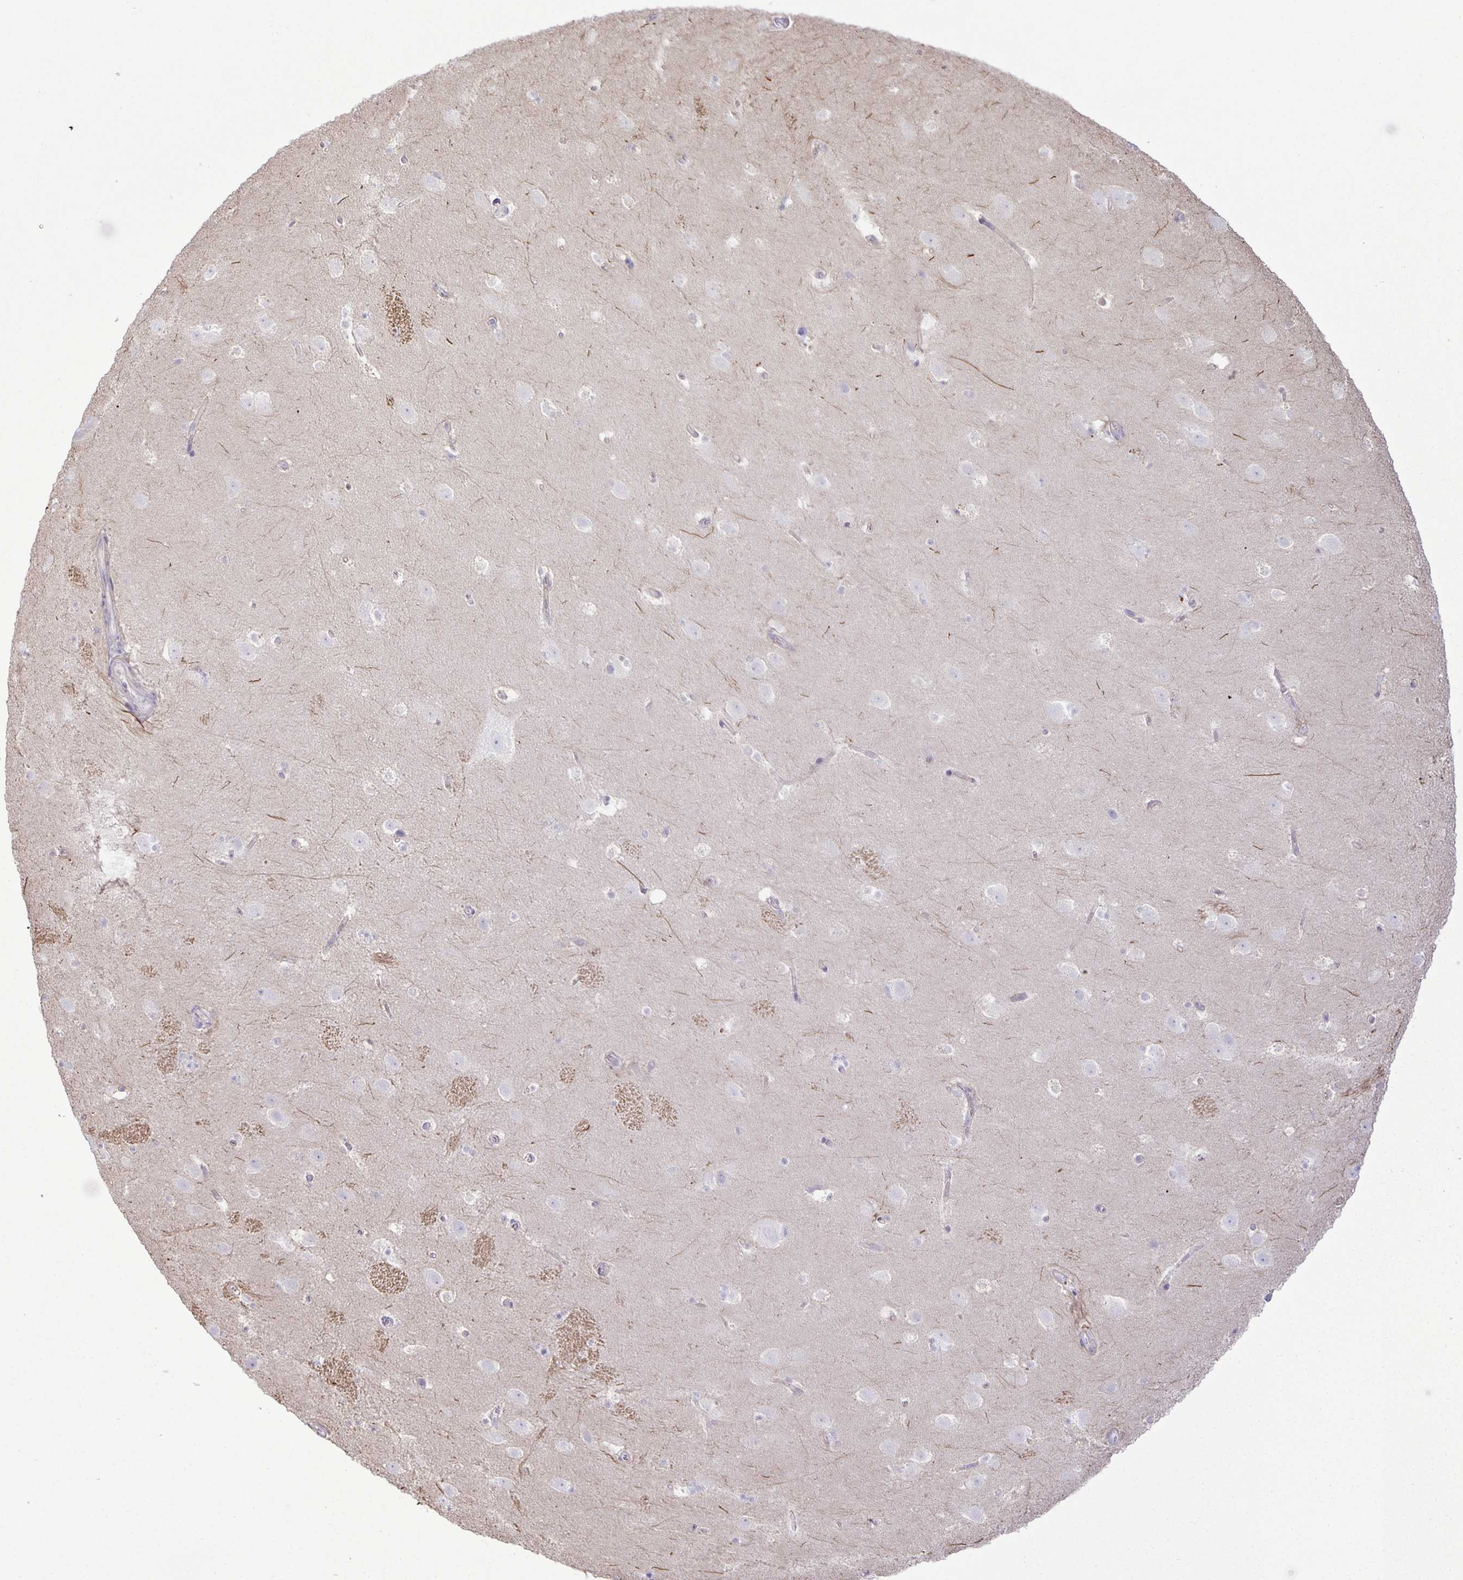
{"staining": {"intensity": "negative", "quantity": "none", "location": "none"}, "tissue": "caudate", "cell_type": "Glial cells", "image_type": "normal", "snomed": [{"axis": "morphology", "description": "Normal tissue, NOS"}, {"axis": "topography", "description": "Lateral ventricle wall"}], "caption": "High power microscopy histopathology image of an IHC histopathology image of benign caudate, revealing no significant staining in glial cells.", "gene": "ADCK1", "patient": {"sex": "male", "age": 37}}